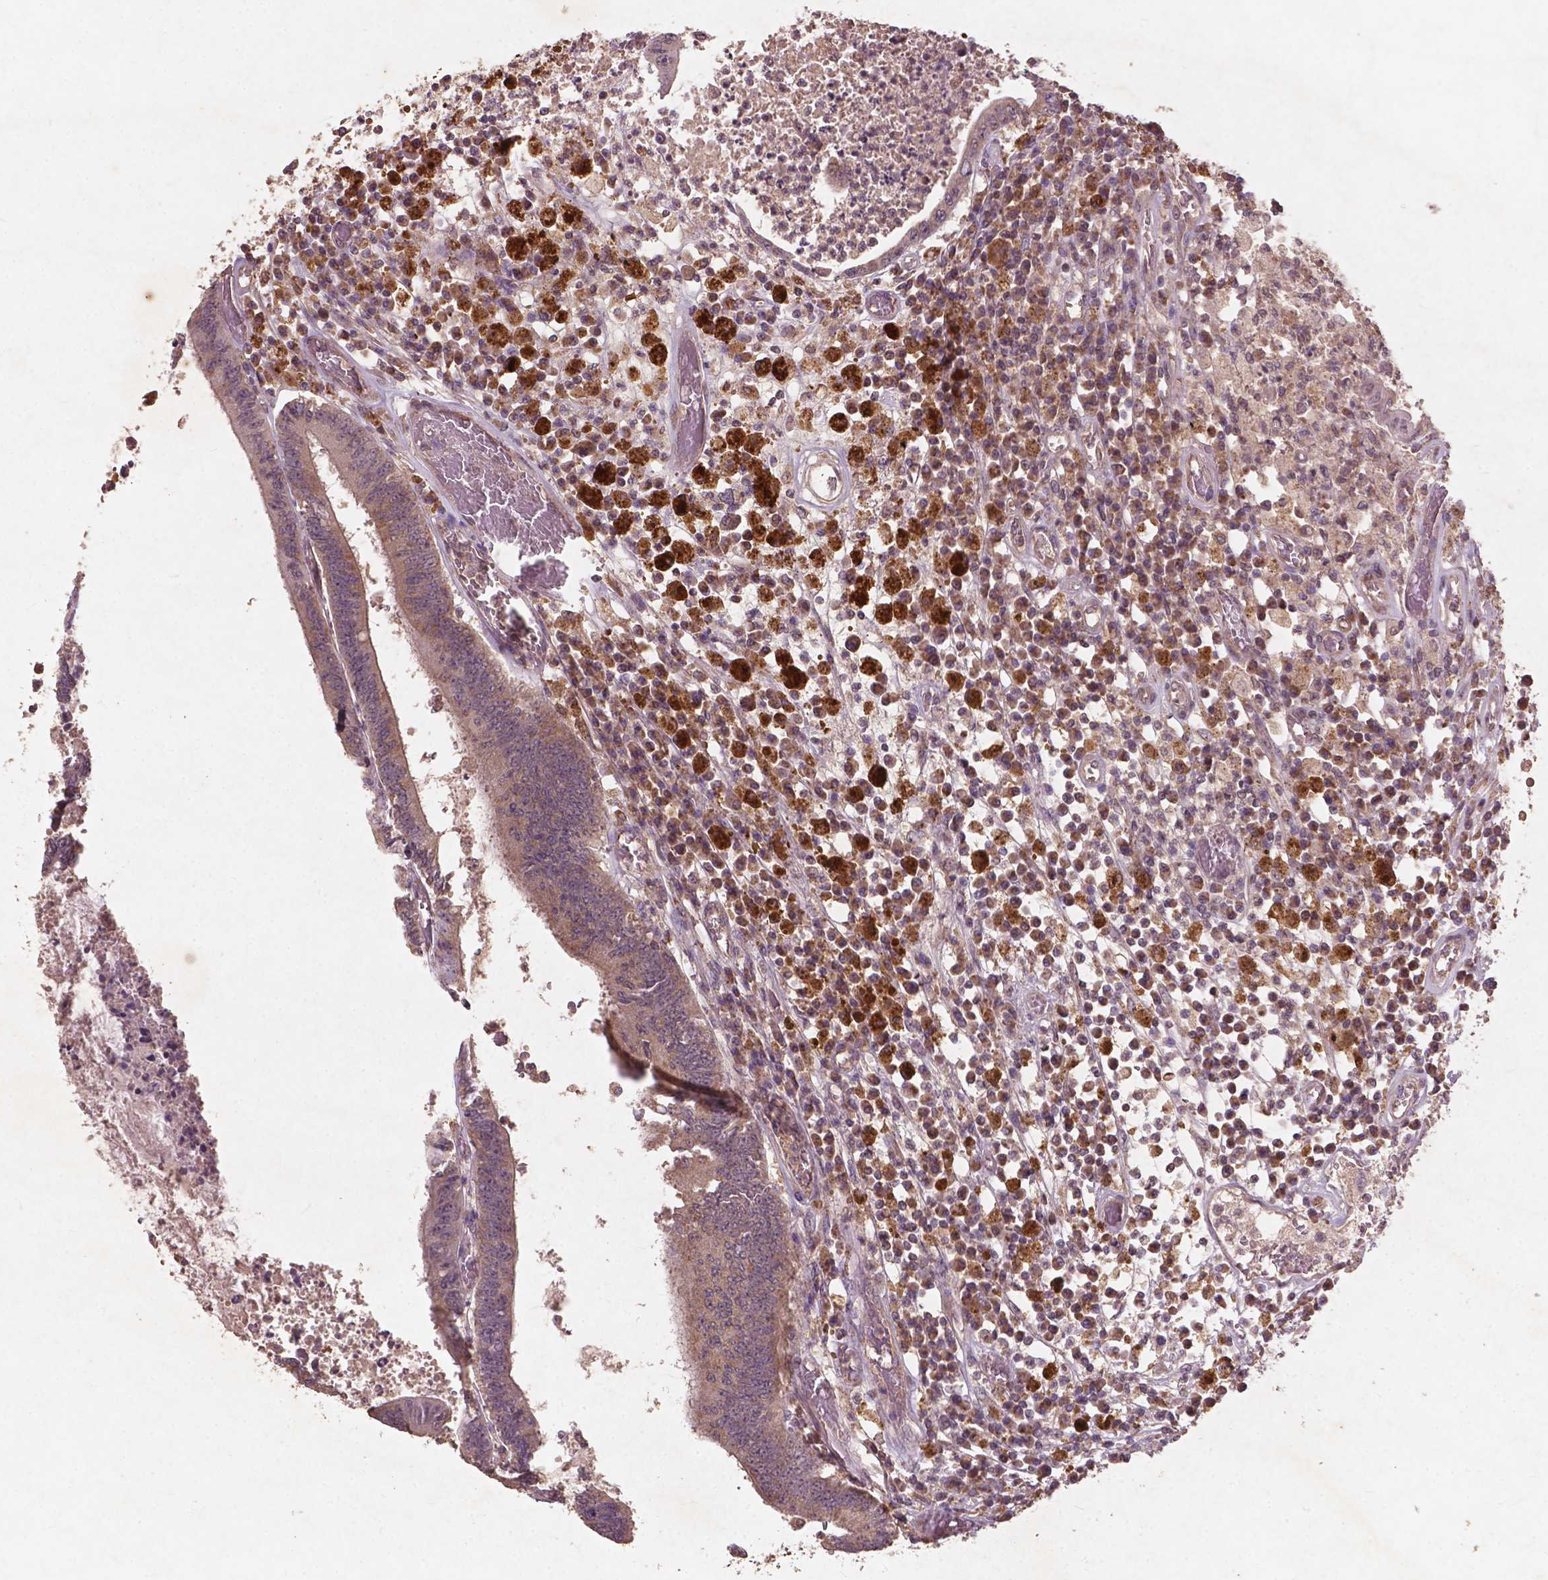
{"staining": {"intensity": "moderate", "quantity": "<25%", "location": "cytoplasmic/membranous"}, "tissue": "colorectal cancer", "cell_type": "Tumor cells", "image_type": "cancer", "snomed": [{"axis": "morphology", "description": "Adenocarcinoma, NOS"}, {"axis": "topography", "description": "Rectum"}], "caption": "This photomicrograph shows immunohistochemistry (IHC) staining of human colorectal cancer, with low moderate cytoplasmic/membranous positivity in about <25% of tumor cells.", "gene": "ST6GALNAC5", "patient": {"sex": "male", "age": 54}}